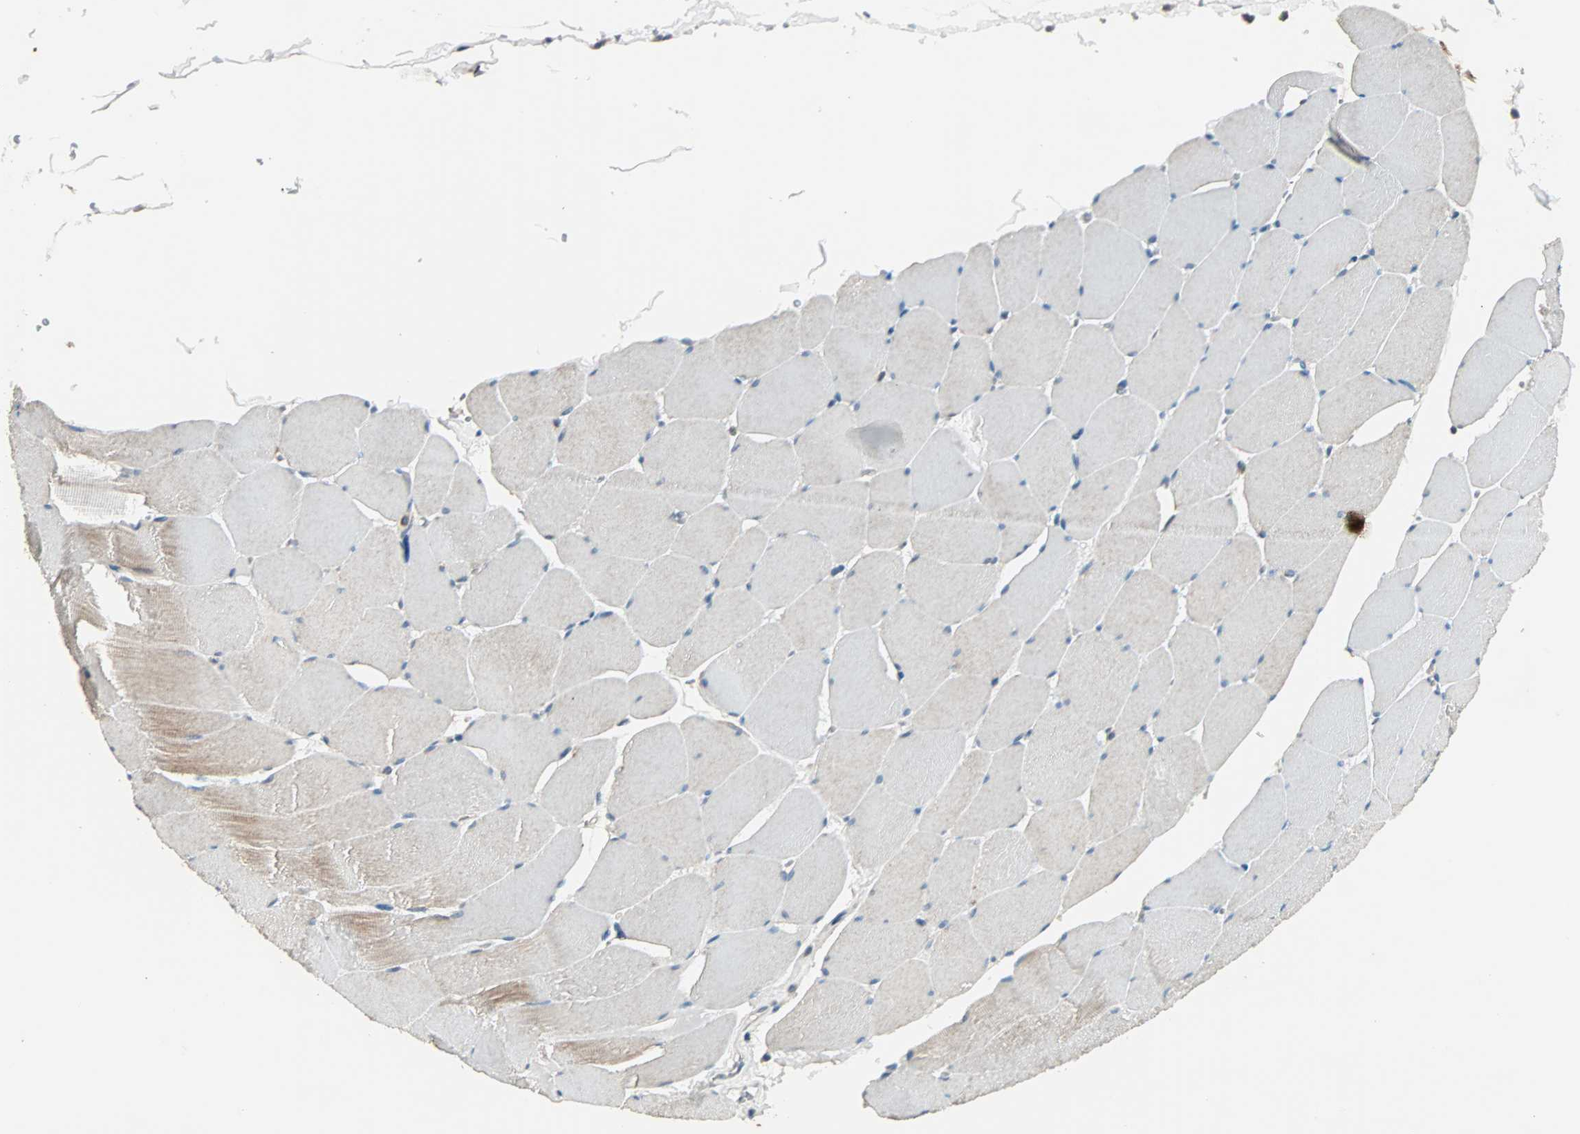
{"staining": {"intensity": "weak", "quantity": "<25%", "location": "cytoplasmic/membranous"}, "tissue": "skeletal muscle", "cell_type": "Myocytes", "image_type": "normal", "snomed": [{"axis": "morphology", "description": "Normal tissue, NOS"}, {"axis": "topography", "description": "Skeletal muscle"}], "caption": "Immunohistochemistry histopathology image of unremarkable human skeletal muscle stained for a protein (brown), which shows no expression in myocytes.", "gene": "MAP3K21", "patient": {"sex": "male", "age": 62}}